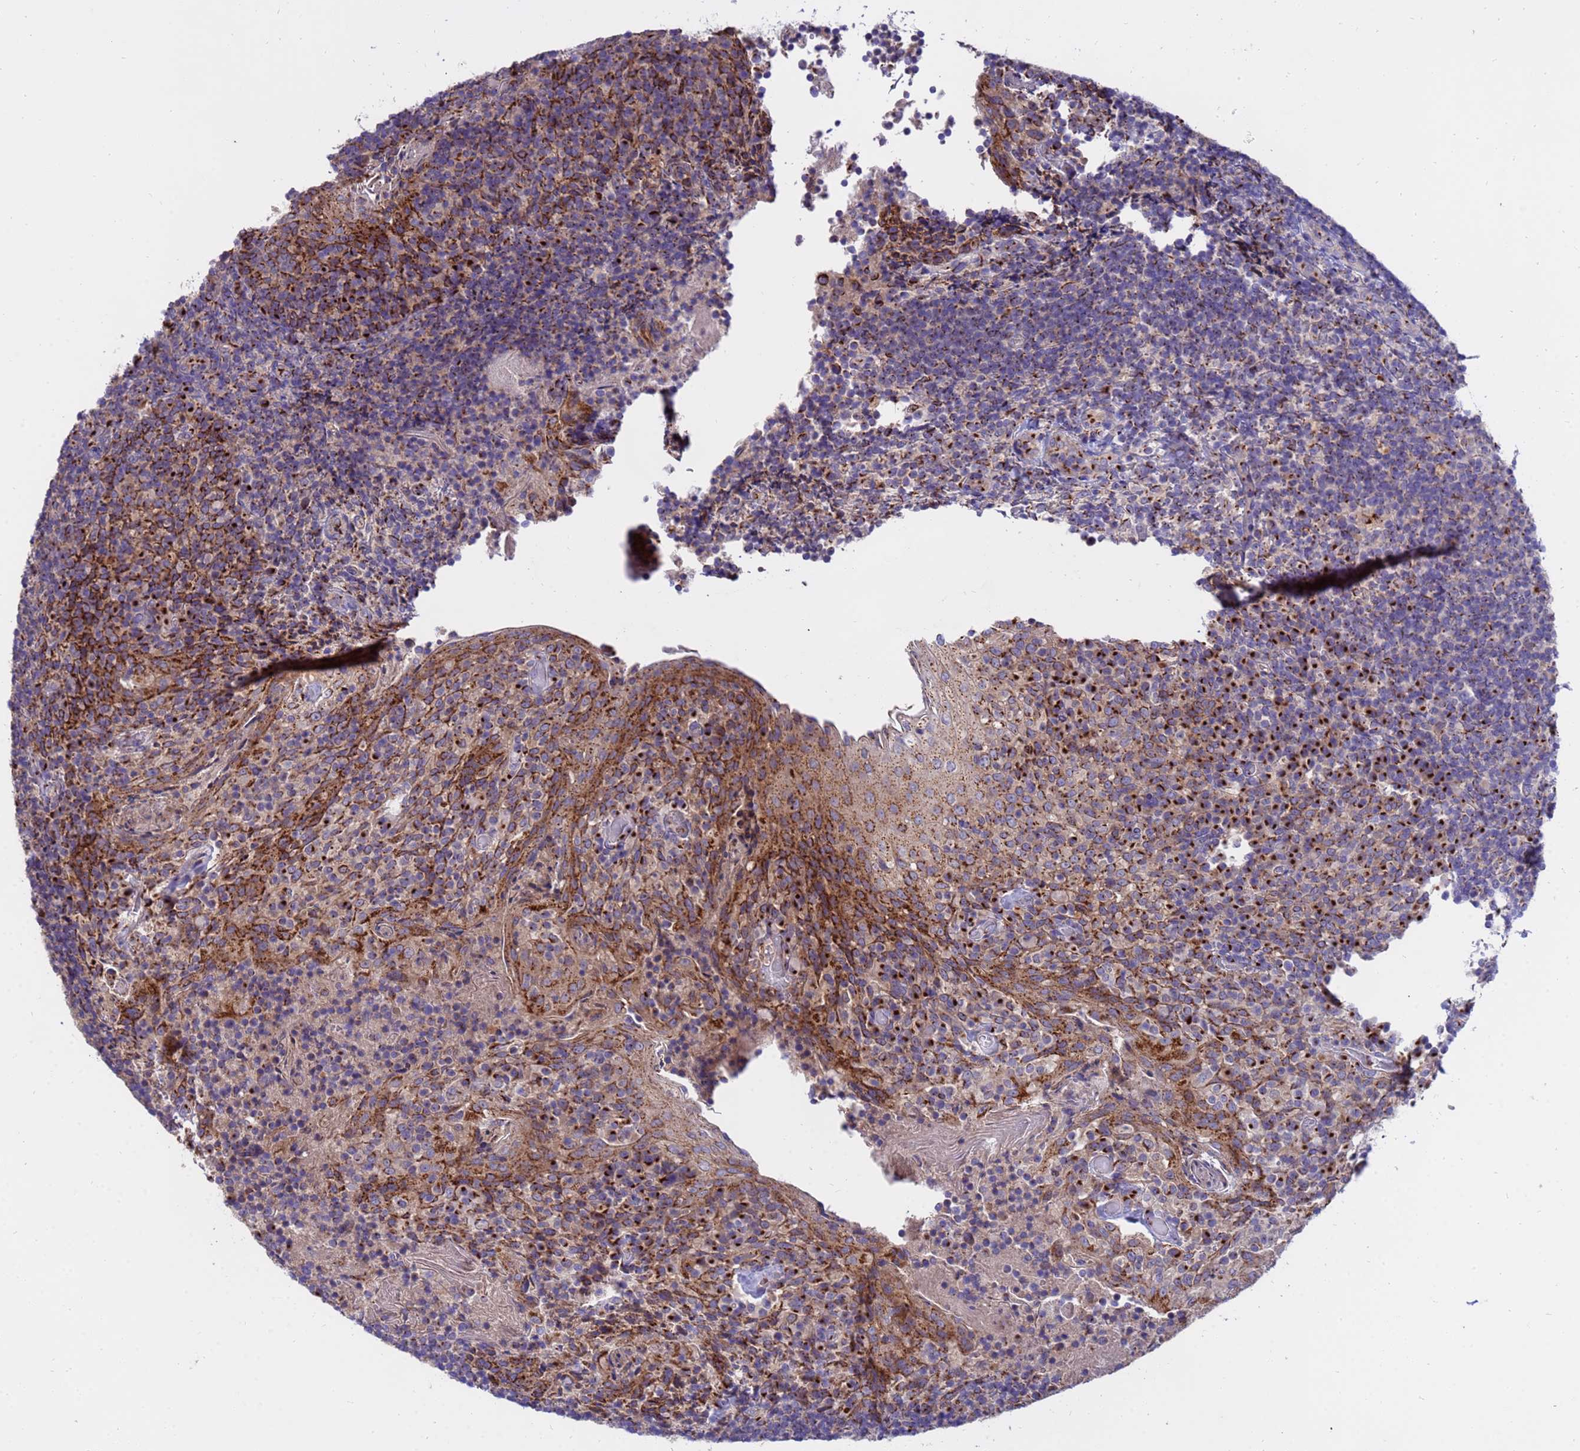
{"staining": {"intensity": "strong", "quantity": "25%-75%", "location": "cytoplasmic/membranous"}, "tissue": "tonsil", "cell_type": "Germinal center cells", "image_type": "normal", "snomed": [{"axis": "morphology", "description": "Normal tissue, NOS"}, {"axis": "topography", "description": "Tonsil"}], "caption": "Immunohistochemical staining of unremarkable tonsil displays 25%-75% levels of strong cytoplasmic/membranous protein positivity in about 25%-75% of germinal center cells.", "gene": "HPS3", "patient": {"sex": "female", "age": 10}}